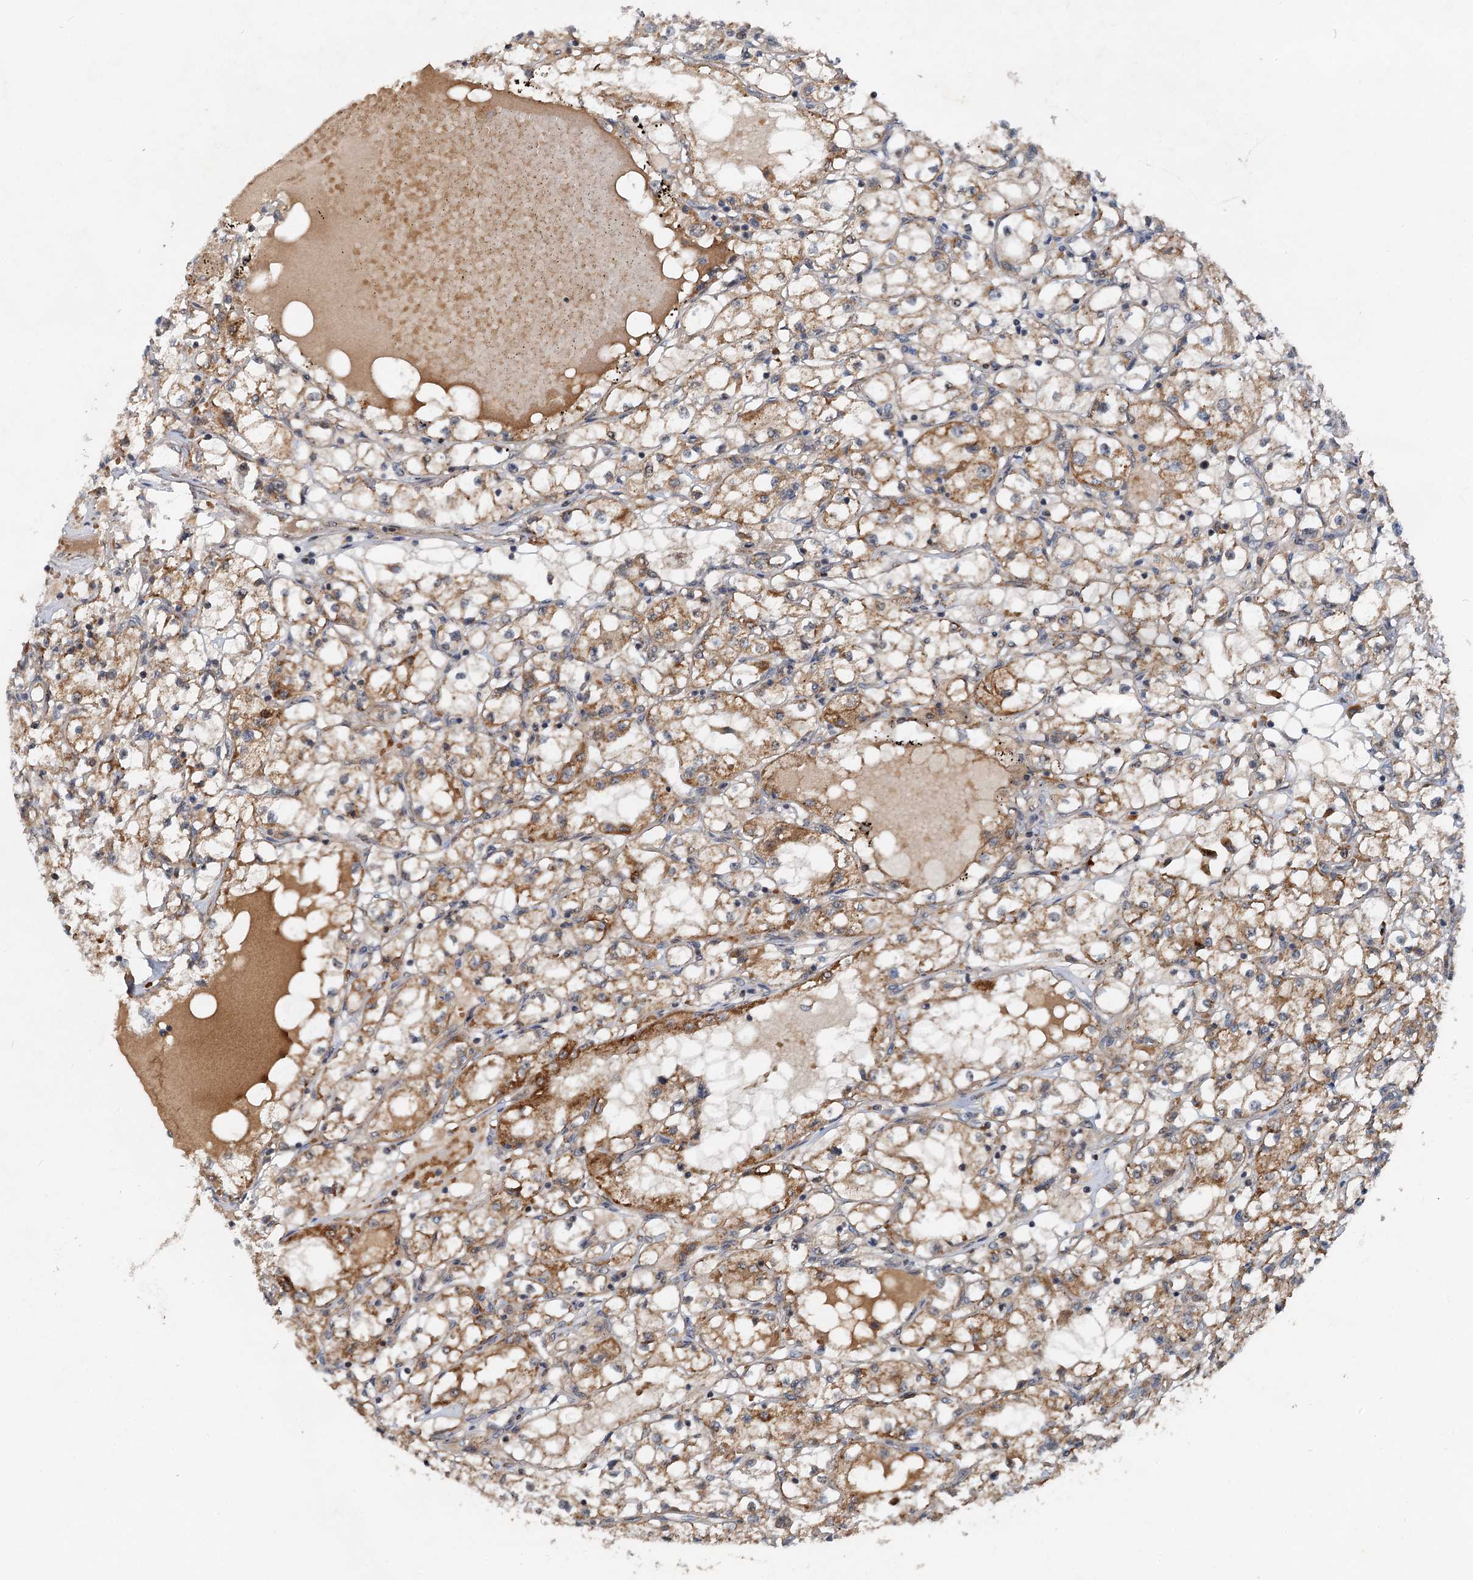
{"staining": {"intensity": "moderate", "quantity": "25%-75%", "location": "cytoplasmic/membranous"}, "tissue": "renal cancer", "cell_type": "Tumor cells", "image_type": "cancer", "snomed": [{"axis": "morphology", "description": "Adenocarcinoma, NOS"}, {"axis": "topography", "description": "Kidney"}], "caption": "Renal cancer (adenocarcinoma) tissue displays moderate cytoplasmic/membranous staining in approximately 25%-75% of tumor cells, visualized by immunohistochemistry.", "gene": "CEP68", "patient": {"sex": "male", "age": 56}}